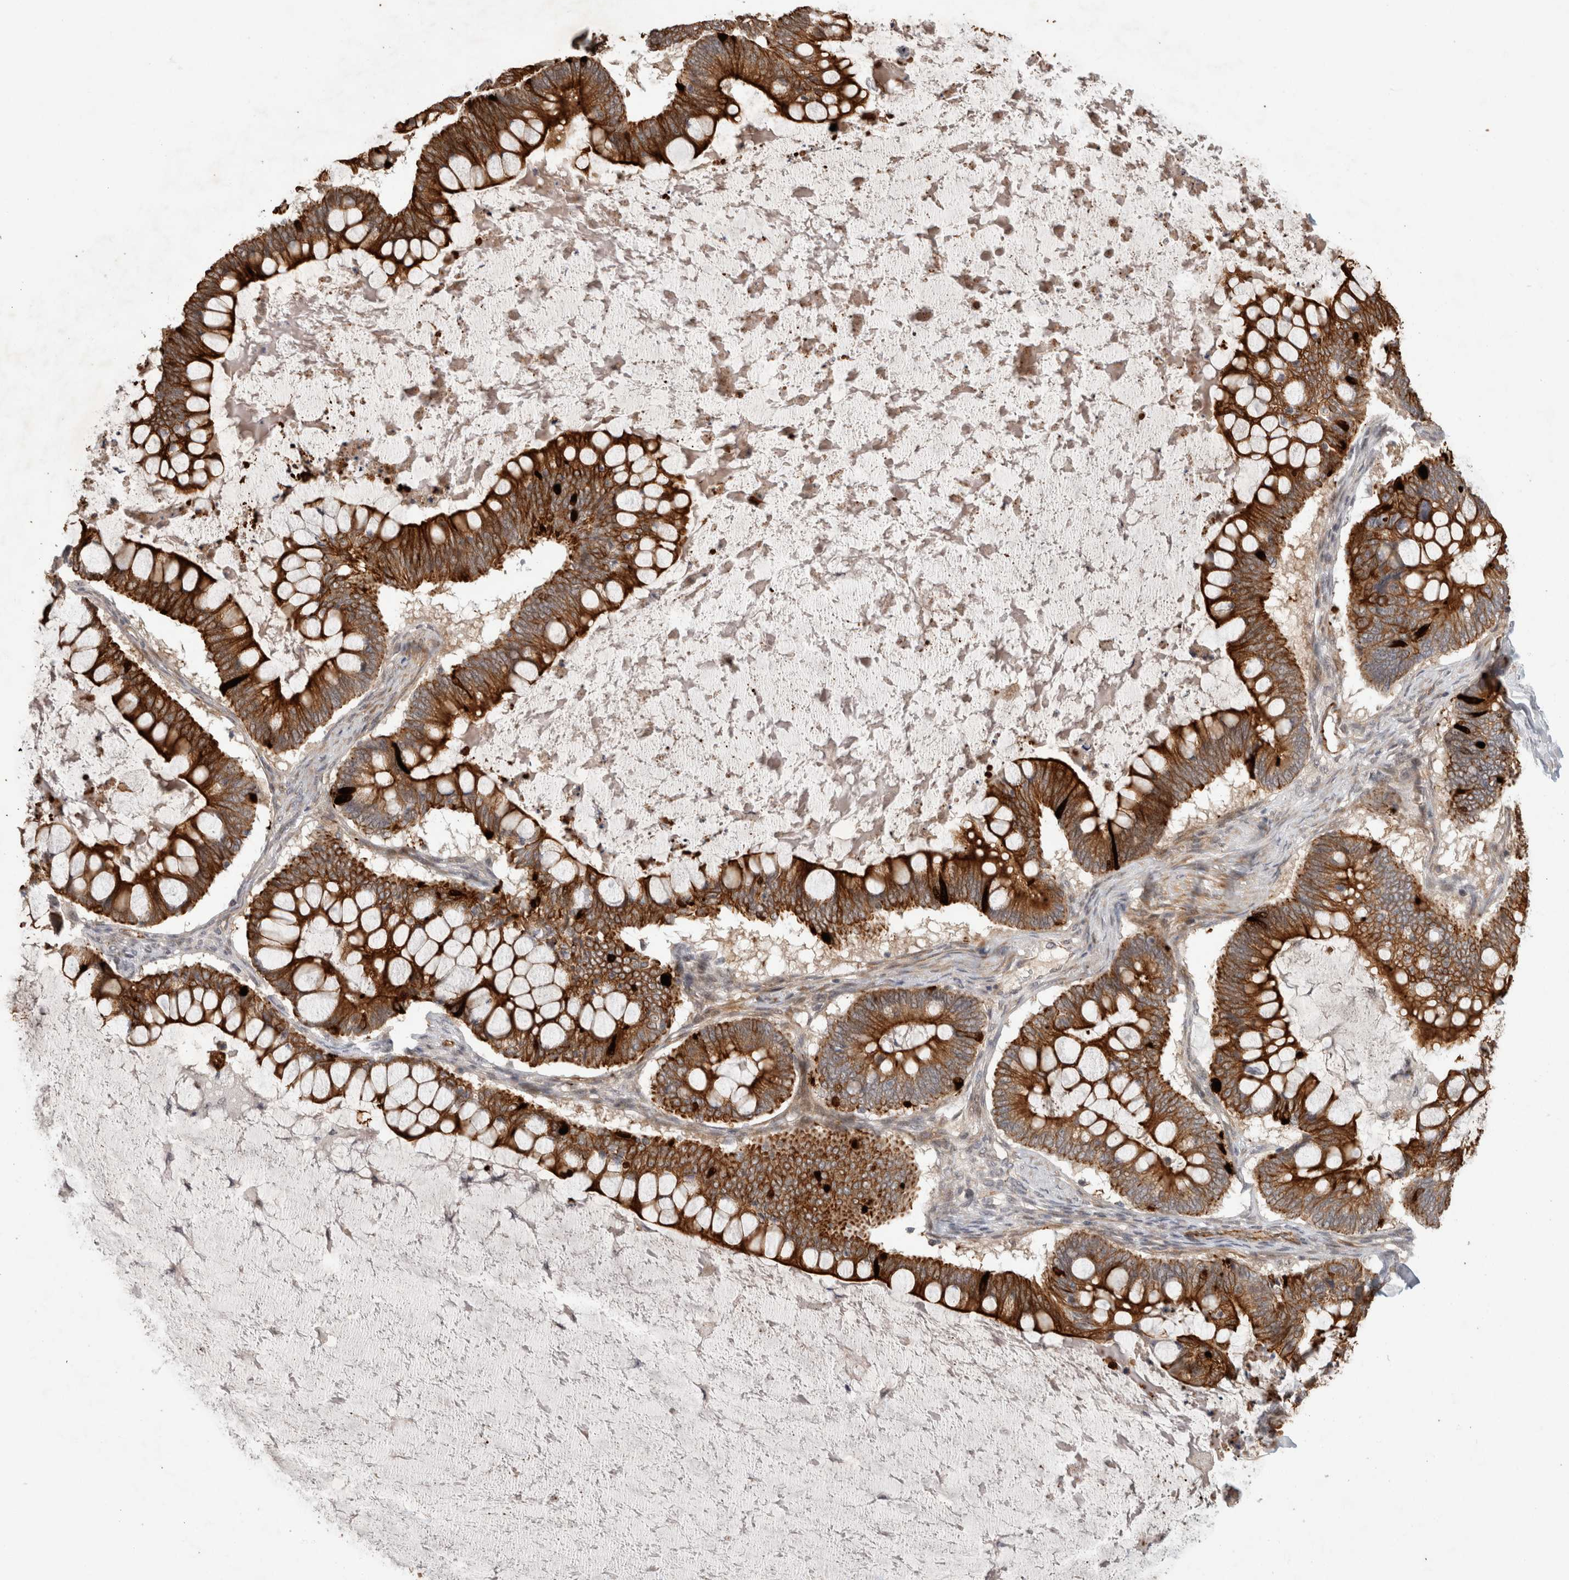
{"staining": {"intensity": "strong", "quantity": ">75%", "location": "cytoplasmic/membranous"}, "tissue": "ovarian cancer", "cell_type": "Tumor cells", "image_type": "cancer", "snomed": [{"axis": "morphology", "description": "Cystadenocarcinoma, mucinous, NOS"}, {"axis": "topography", "description": "Ovary"}], "caption": "Mucinous cystadenocarcinoma (ovarian) stained with a protein marker demonstrates strong staining in tumor cells.", "gene": "CRISPLD1", "patient": {"sex": "female", "age": 61}}